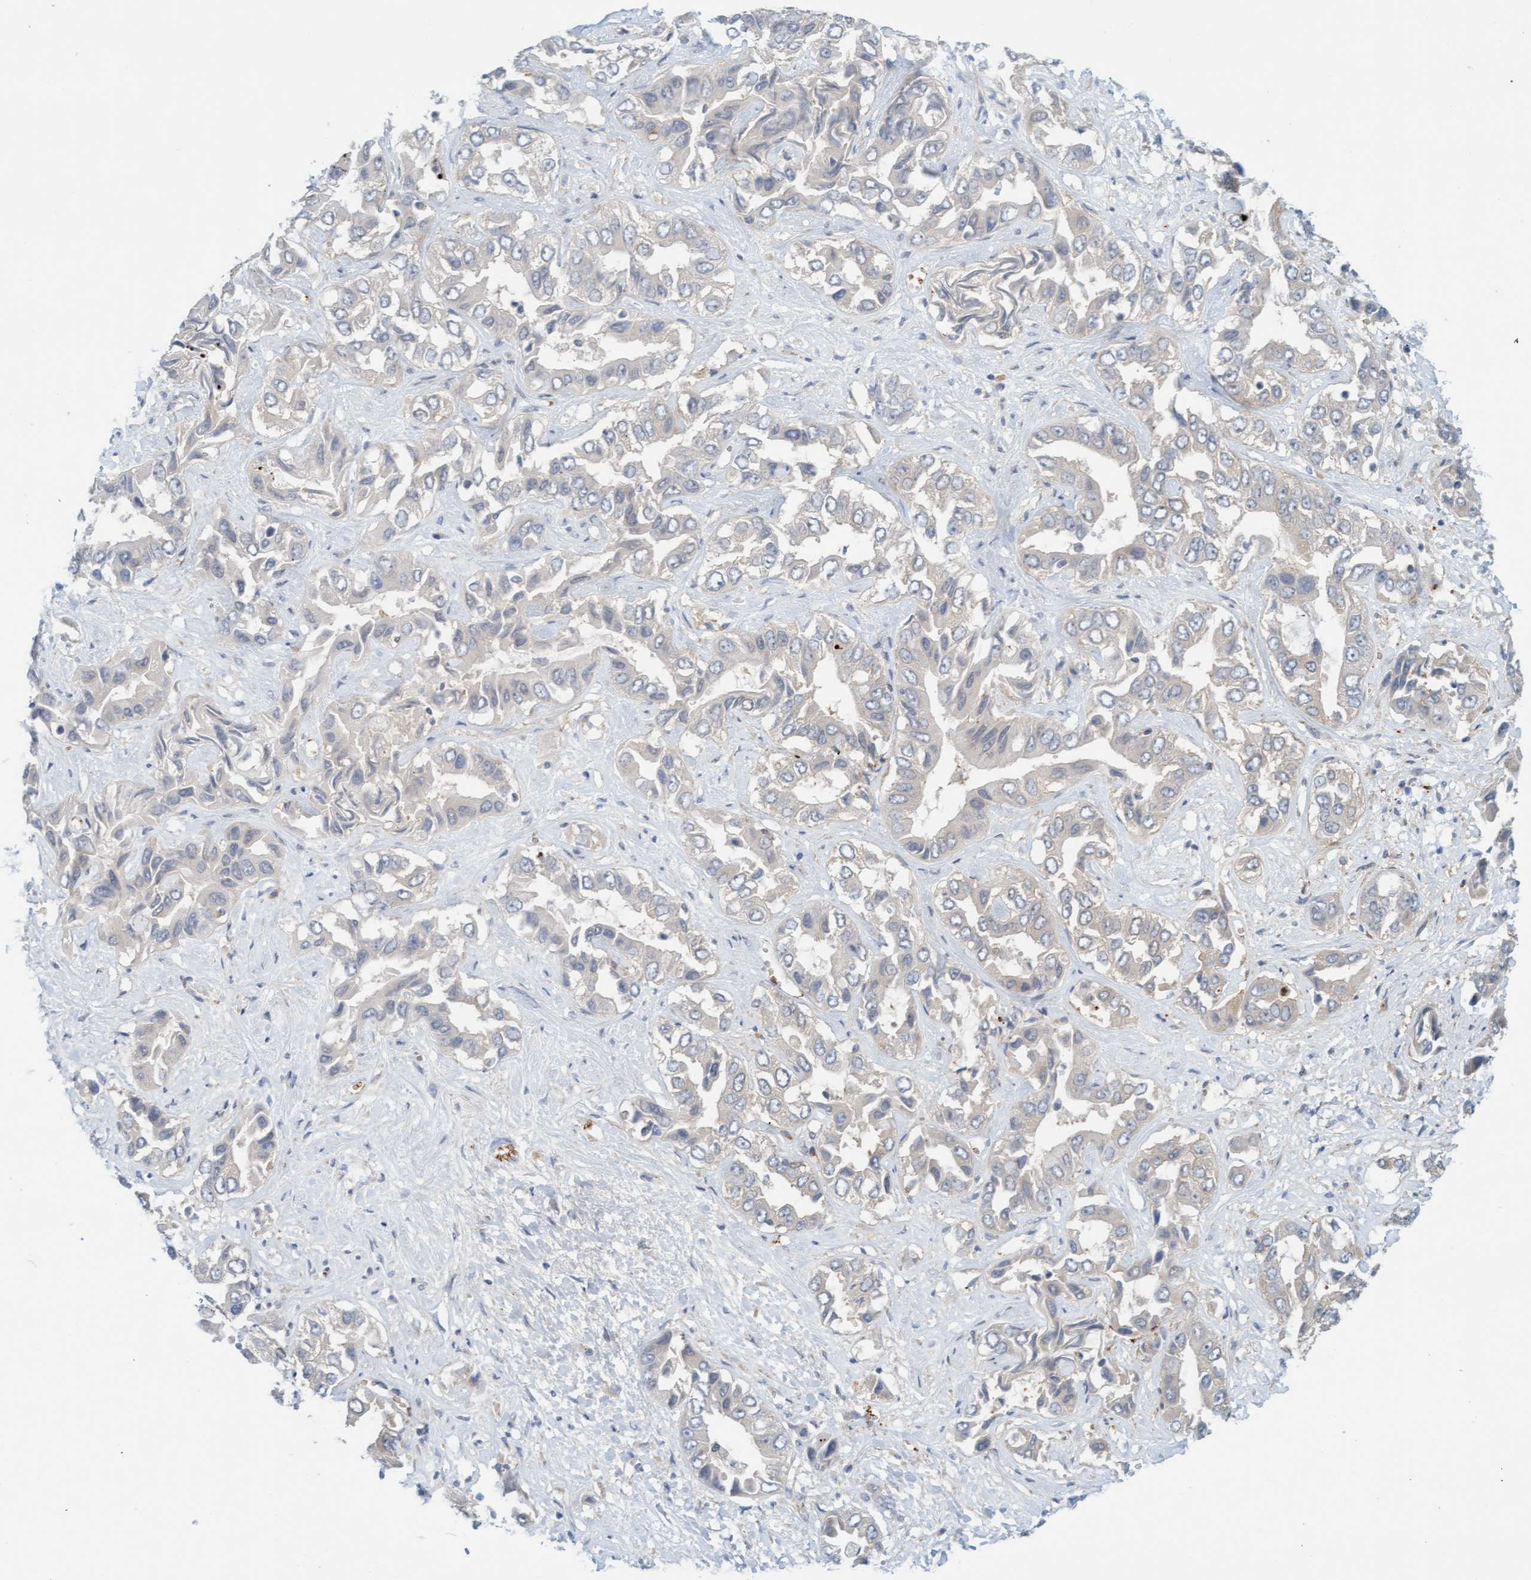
{"staining": {"intensity": "negative", "quantity": "none", "location": "none"}, "tissue": "liver cancer", "cell_type": "Tumor cells", "image_type": "cancer", "snomed": [{"axis": "morphology", "description": "Cholangiocarcinoma"}, {"axis": "topography", "description": "Liver"}], "caption": "Cholangiocarcinoma (liver) was stained to show a protein in brown. There is no significant expression in tumor cells.", "gene": "EIF4EBP1", "patient": {"sex": "female", "age": 52}}